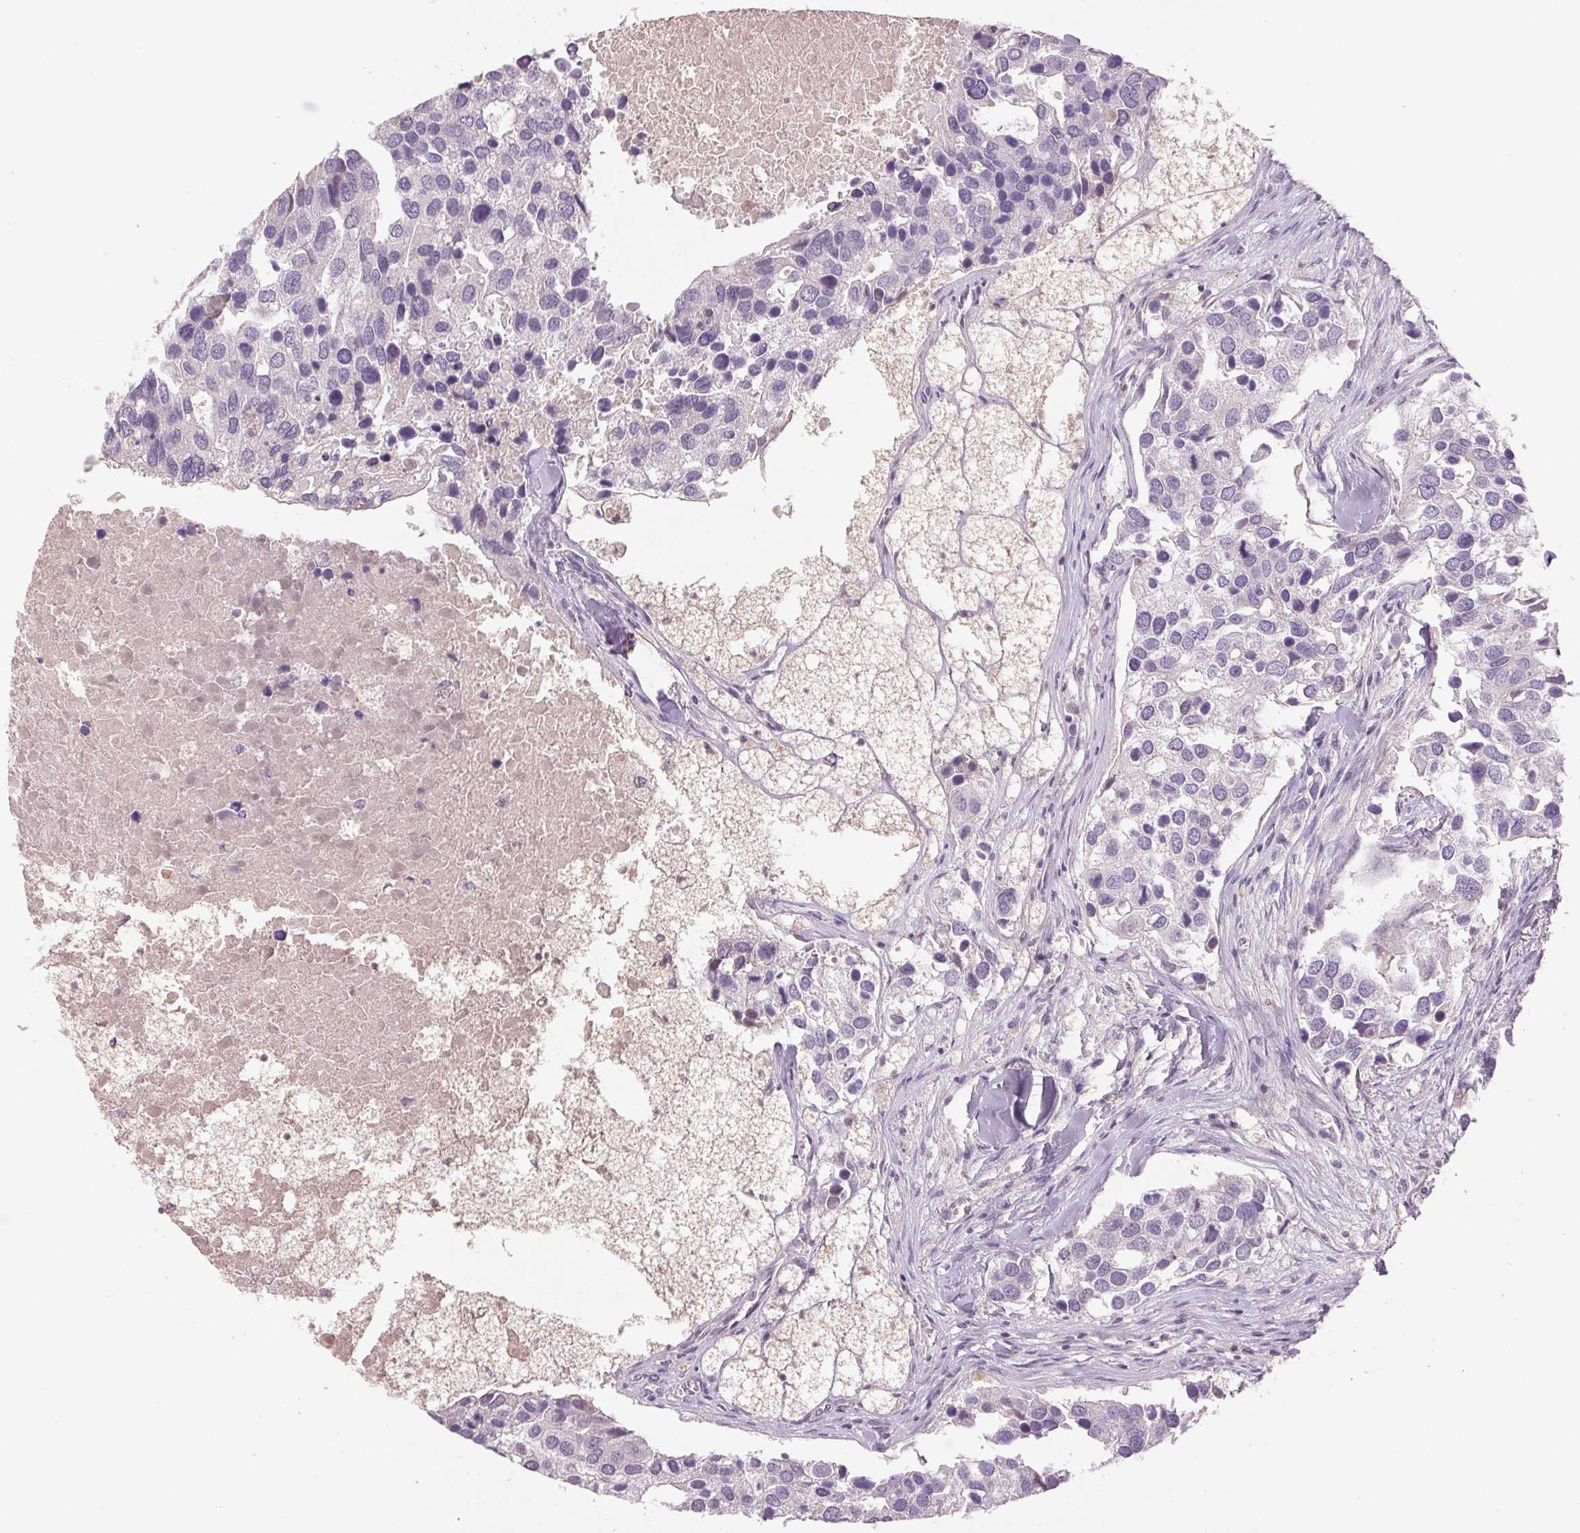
{"staining": {"intensity": "negative", "quantity": "none", "location": "none"}, "tissue": "breast cancer", "cell_type": "Tumor cells", "image_type": "cancer", "snomed": [{"axis": "morphology", "description": "Duct carcinoma"}, {"axis": "topography", "description": "Breast"}], "caption": "High power microscopy histopathology image of an IHC histopathology image of invasive ductal carcinoma (breast), revealing no significant expression in tumor cells.", "gene": "FXYD4", "patient": {"sex": "female", "age": 83}}